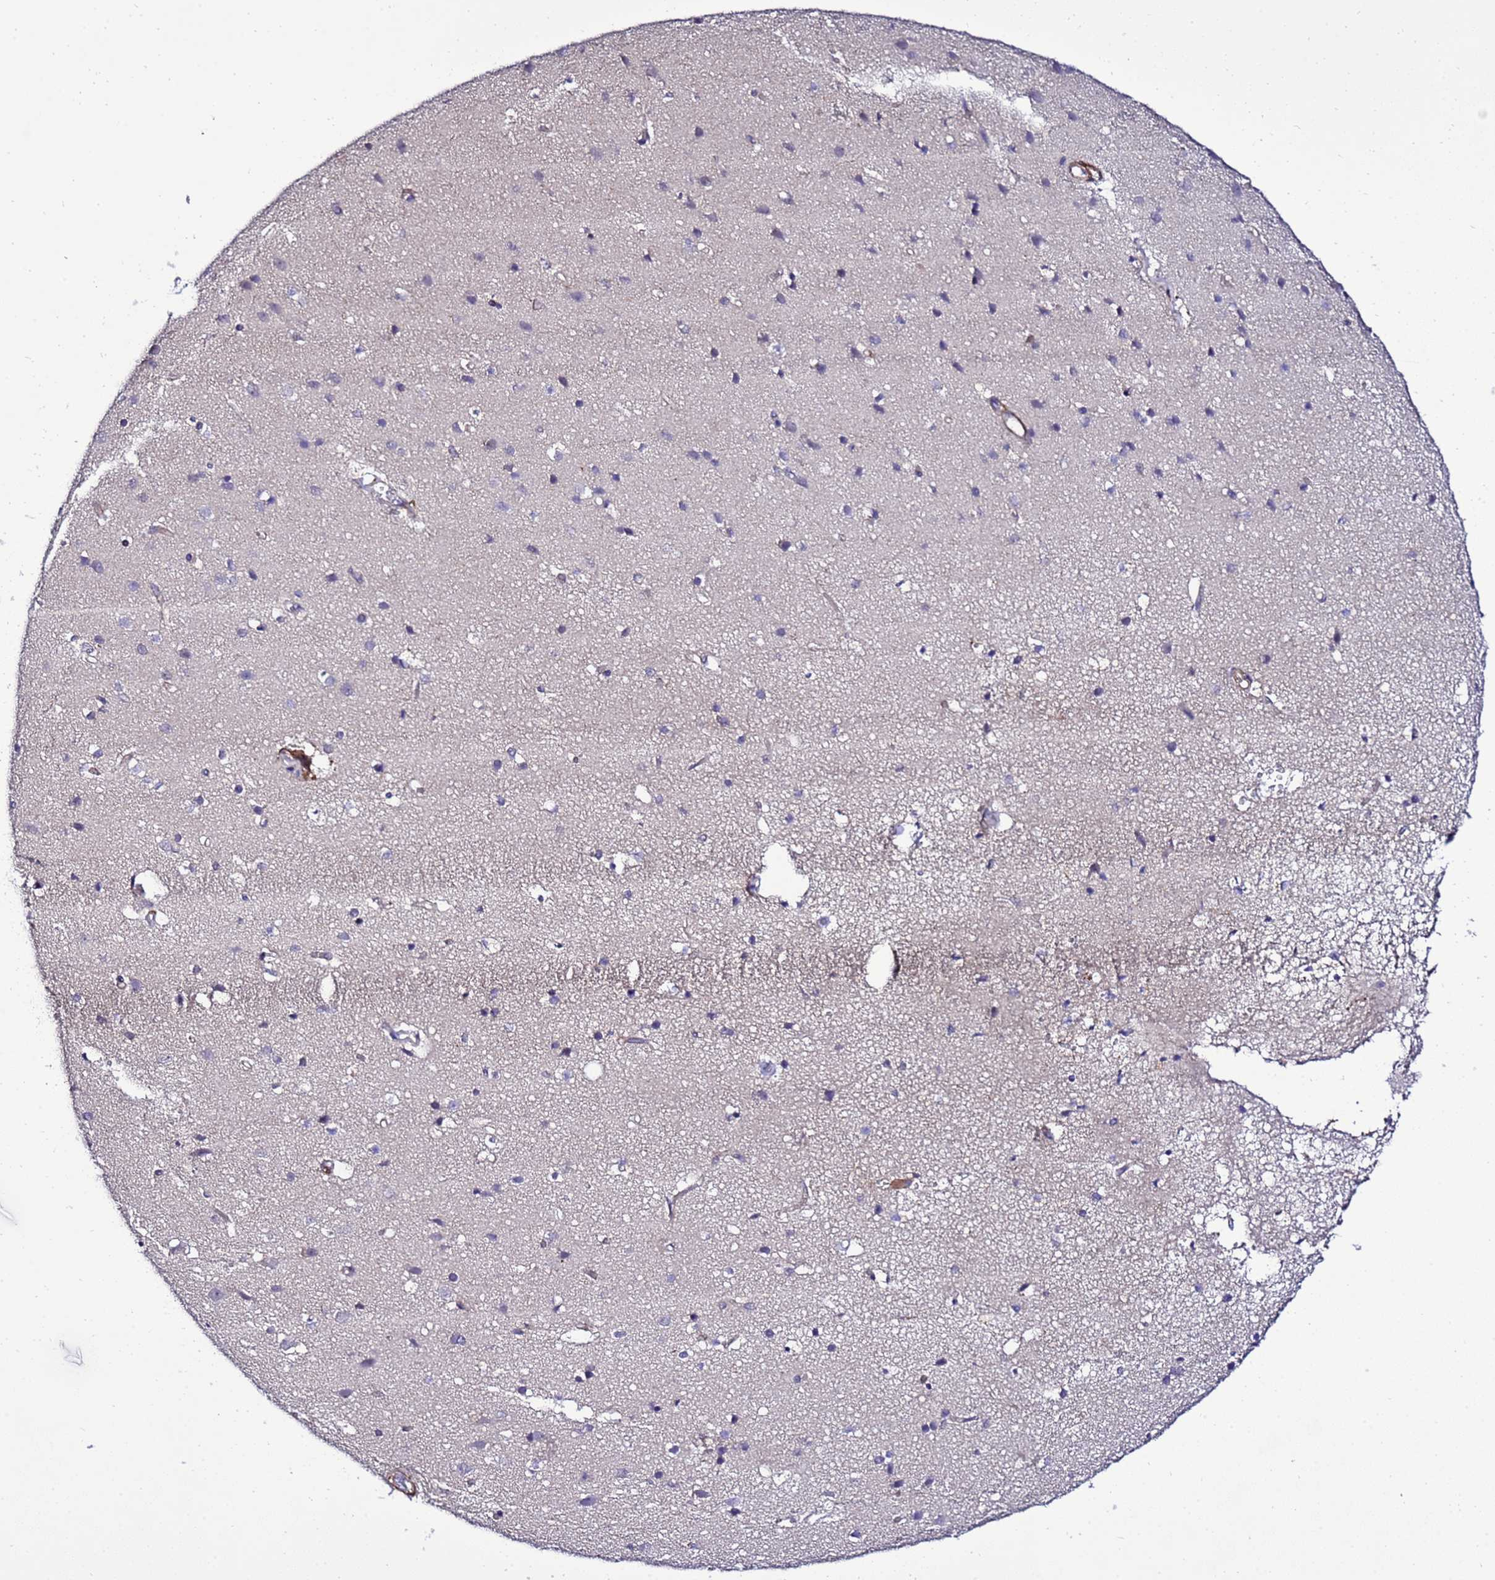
{"staining": {"intensity": "weak", "quantity": "25%-75%", "location": "cytoplasmic/membranous"}, "tissue": "cerebral cortex", "cell_type": "Endothelial cells", "image_type": "normal", "snomed": [{"axis": "morphology", "description": "Normal tissue, NOS"}, {"axis": "topography", "description": "Cerebral cortex"}], "caption": "Brown immunohistochemical staining in unremarkable human cerebral cortex exhibits weak cytoplasmic/membranous staining in approximately 25%-75% of endothelial cells. (IHC, brightfield microscopy, high magnification).", "gene": "GZF1", "patient": {"sex": "male", "age": 54}}